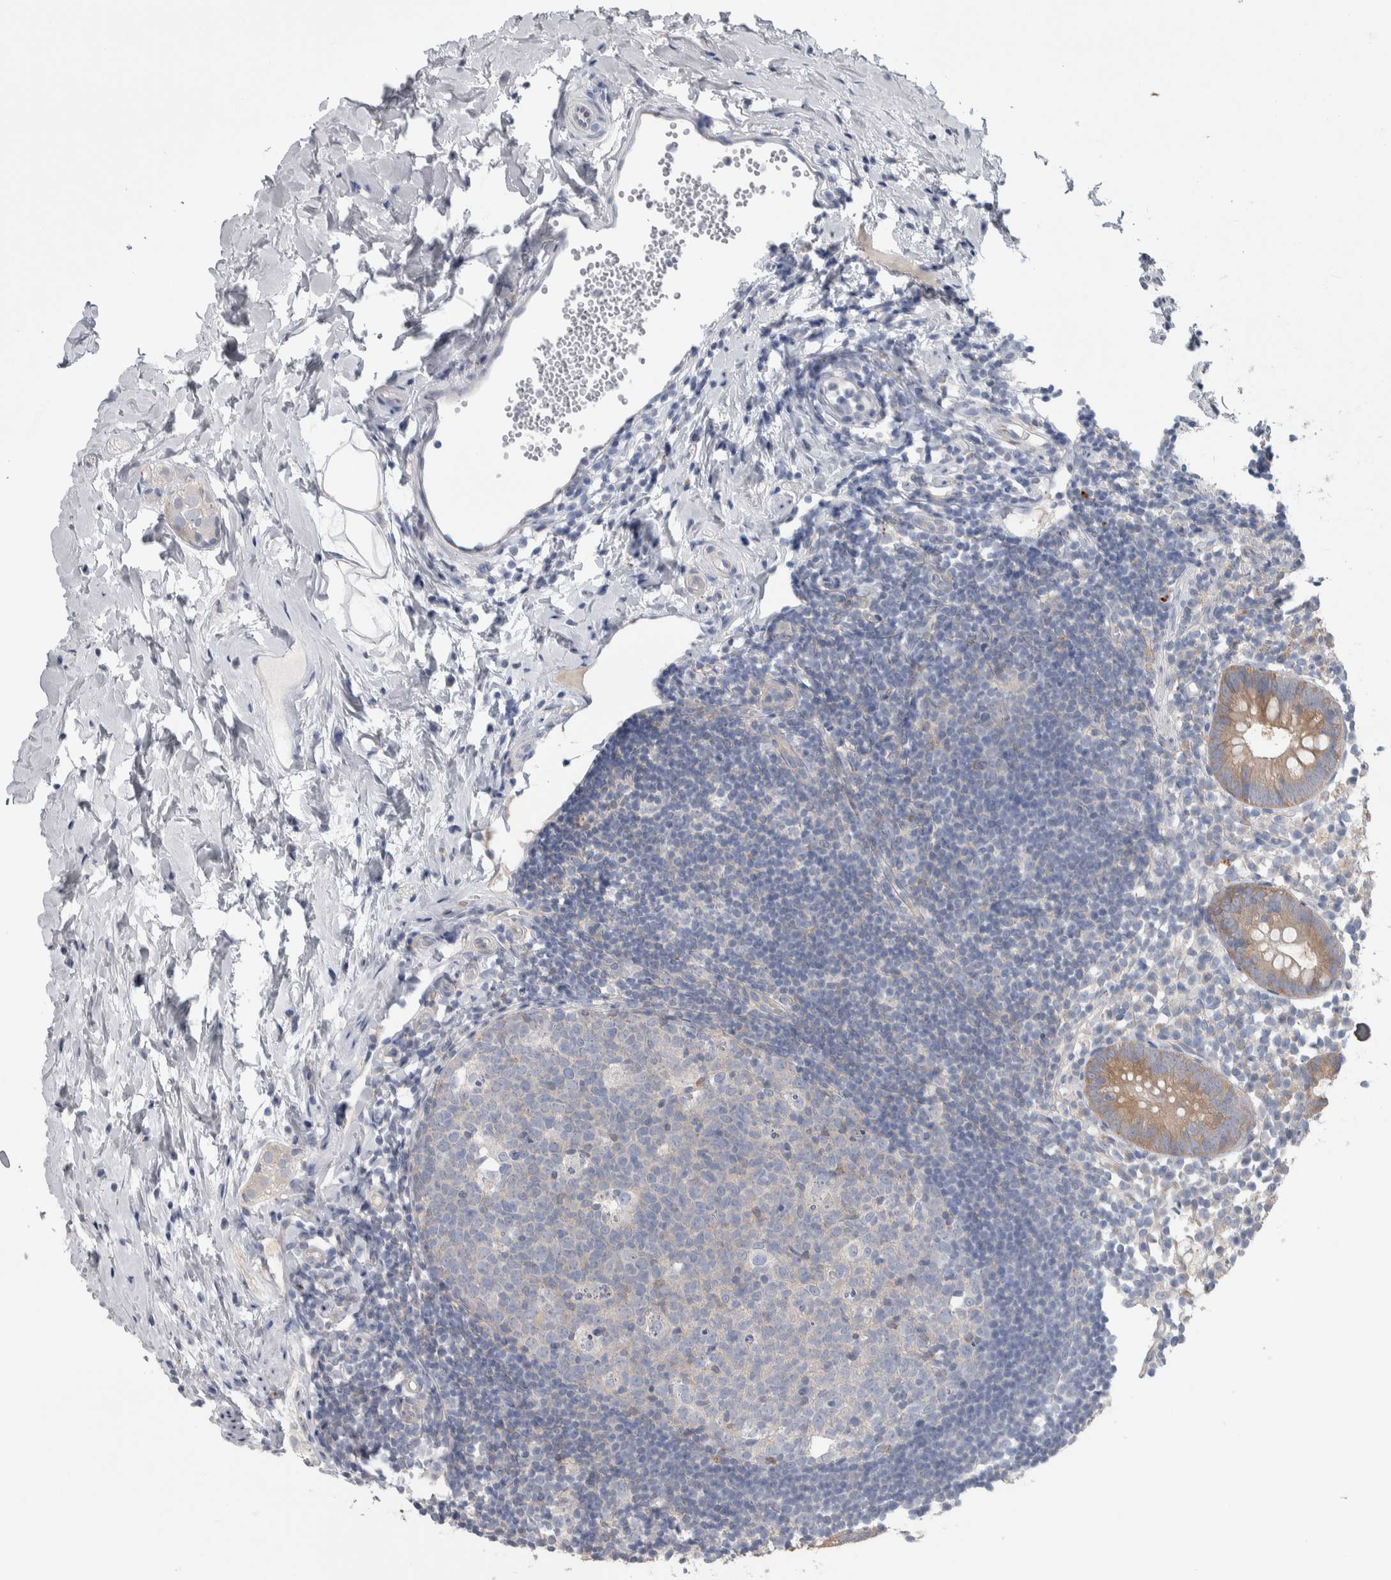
{"staining": {"intensity": "moderate", "quantity": ">75%", "location": "cytoplasmic/membranous"}, "tissue": "appendix", "cell_type": "Glandular cells", "image_type": "normal", "snomed": [{"axis": "morphology", "description": "Normal tissue, NOS"}, {"axis": "topography", "description": "Appendix"}], "caption": "Appendix stained for a protein (brown) displays moderate cytoplasmic/membranous positive expression in approximately >75% of glandular cells.", "gene": "GPHN", "patient": {"sex": "female", "age": 20}}